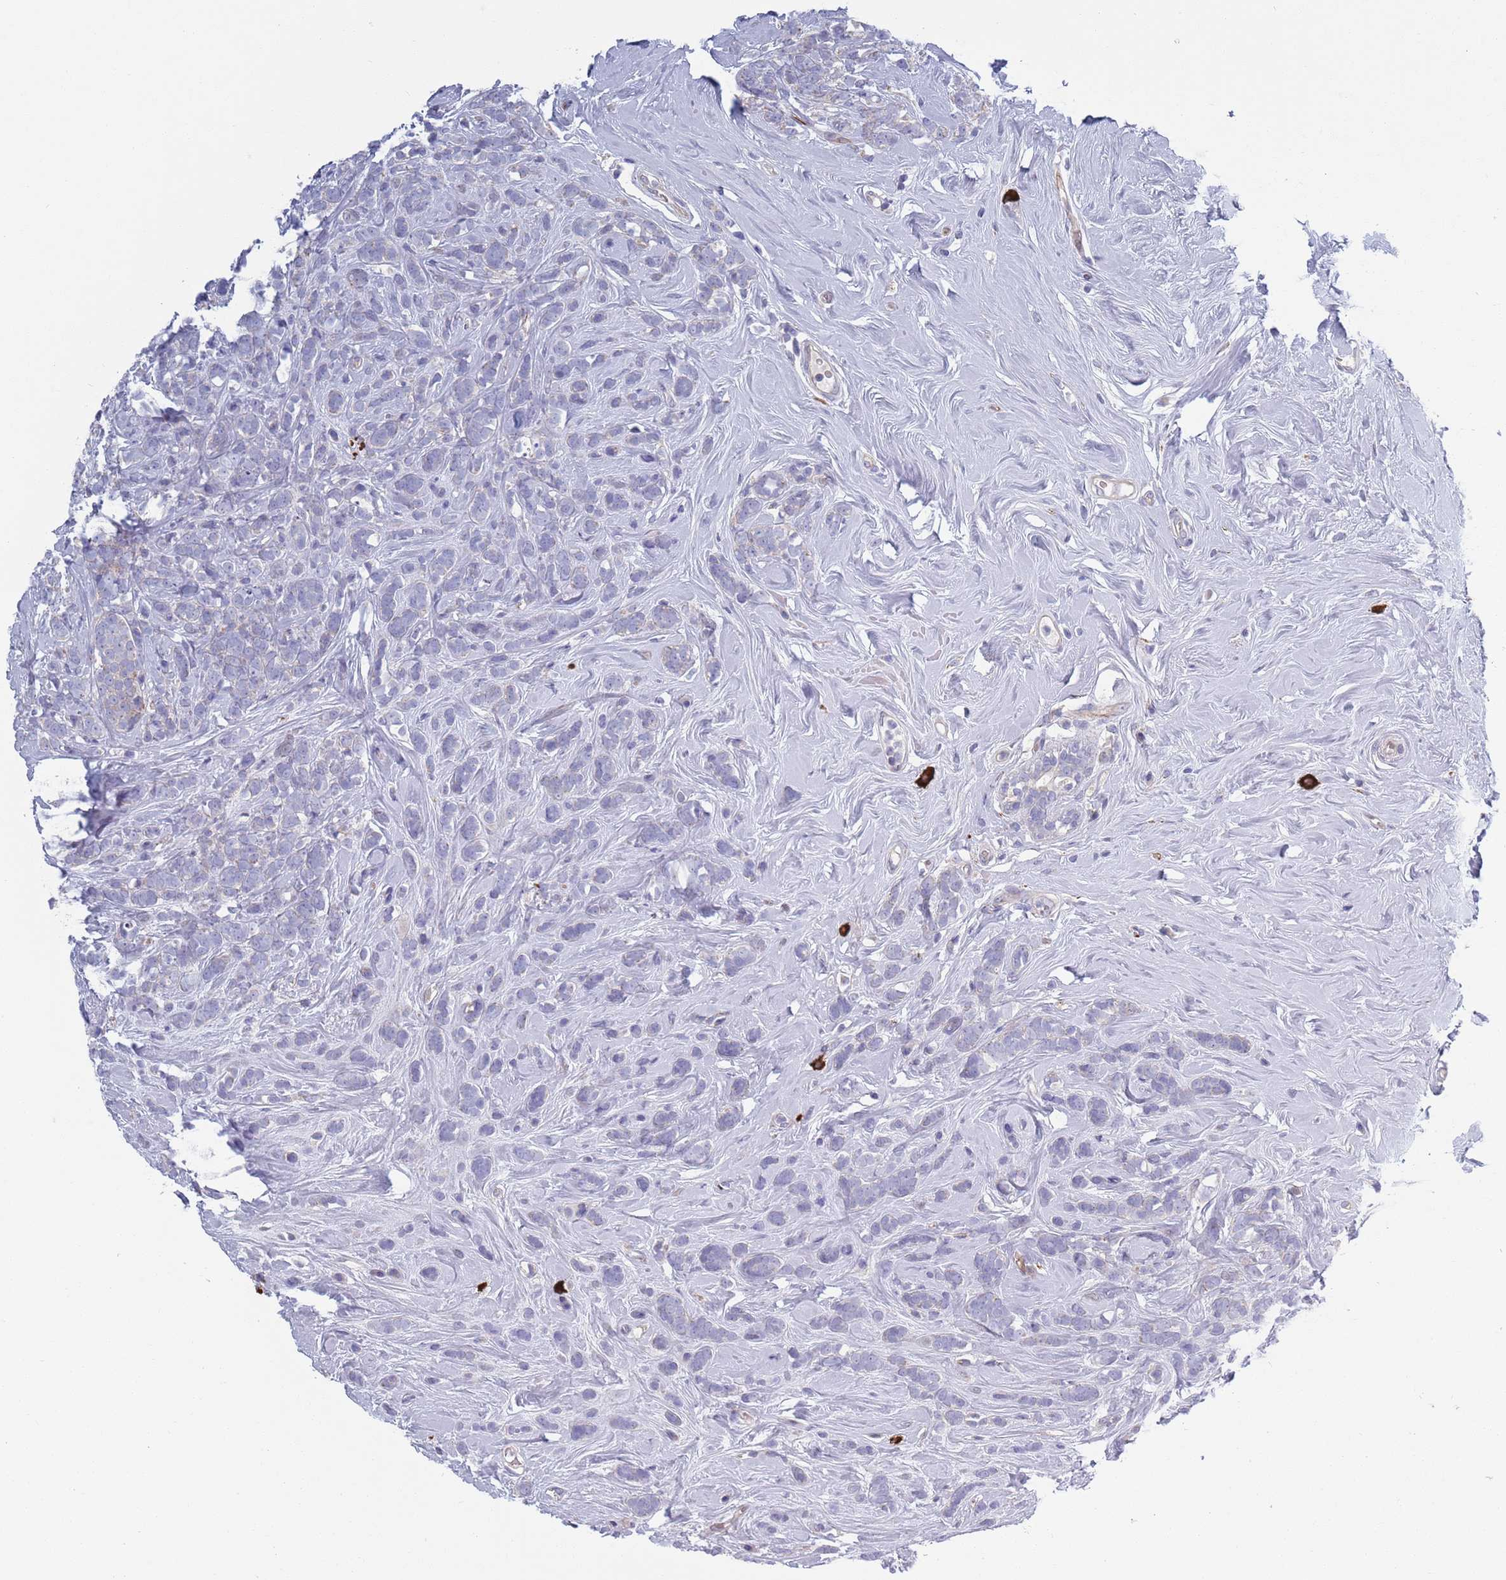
{"staining": {"intensity": "negative", "quantity": "none", "location": "none"}, "tissue": "breast cancer", "cell_type": "Tumor cells", "image_type": "cancer", "snomed": [{"axis": "morphology", "description": "Lobular carcinoma"}, {"axis": "topography", "description": "Breast"}], "caption": "Breast lobular carcinoma was stained to show a protein in brown. There is no significant staining in tumor cells.", "gene": "TYW1", "patient": {"sex": "female", "age": 58}}